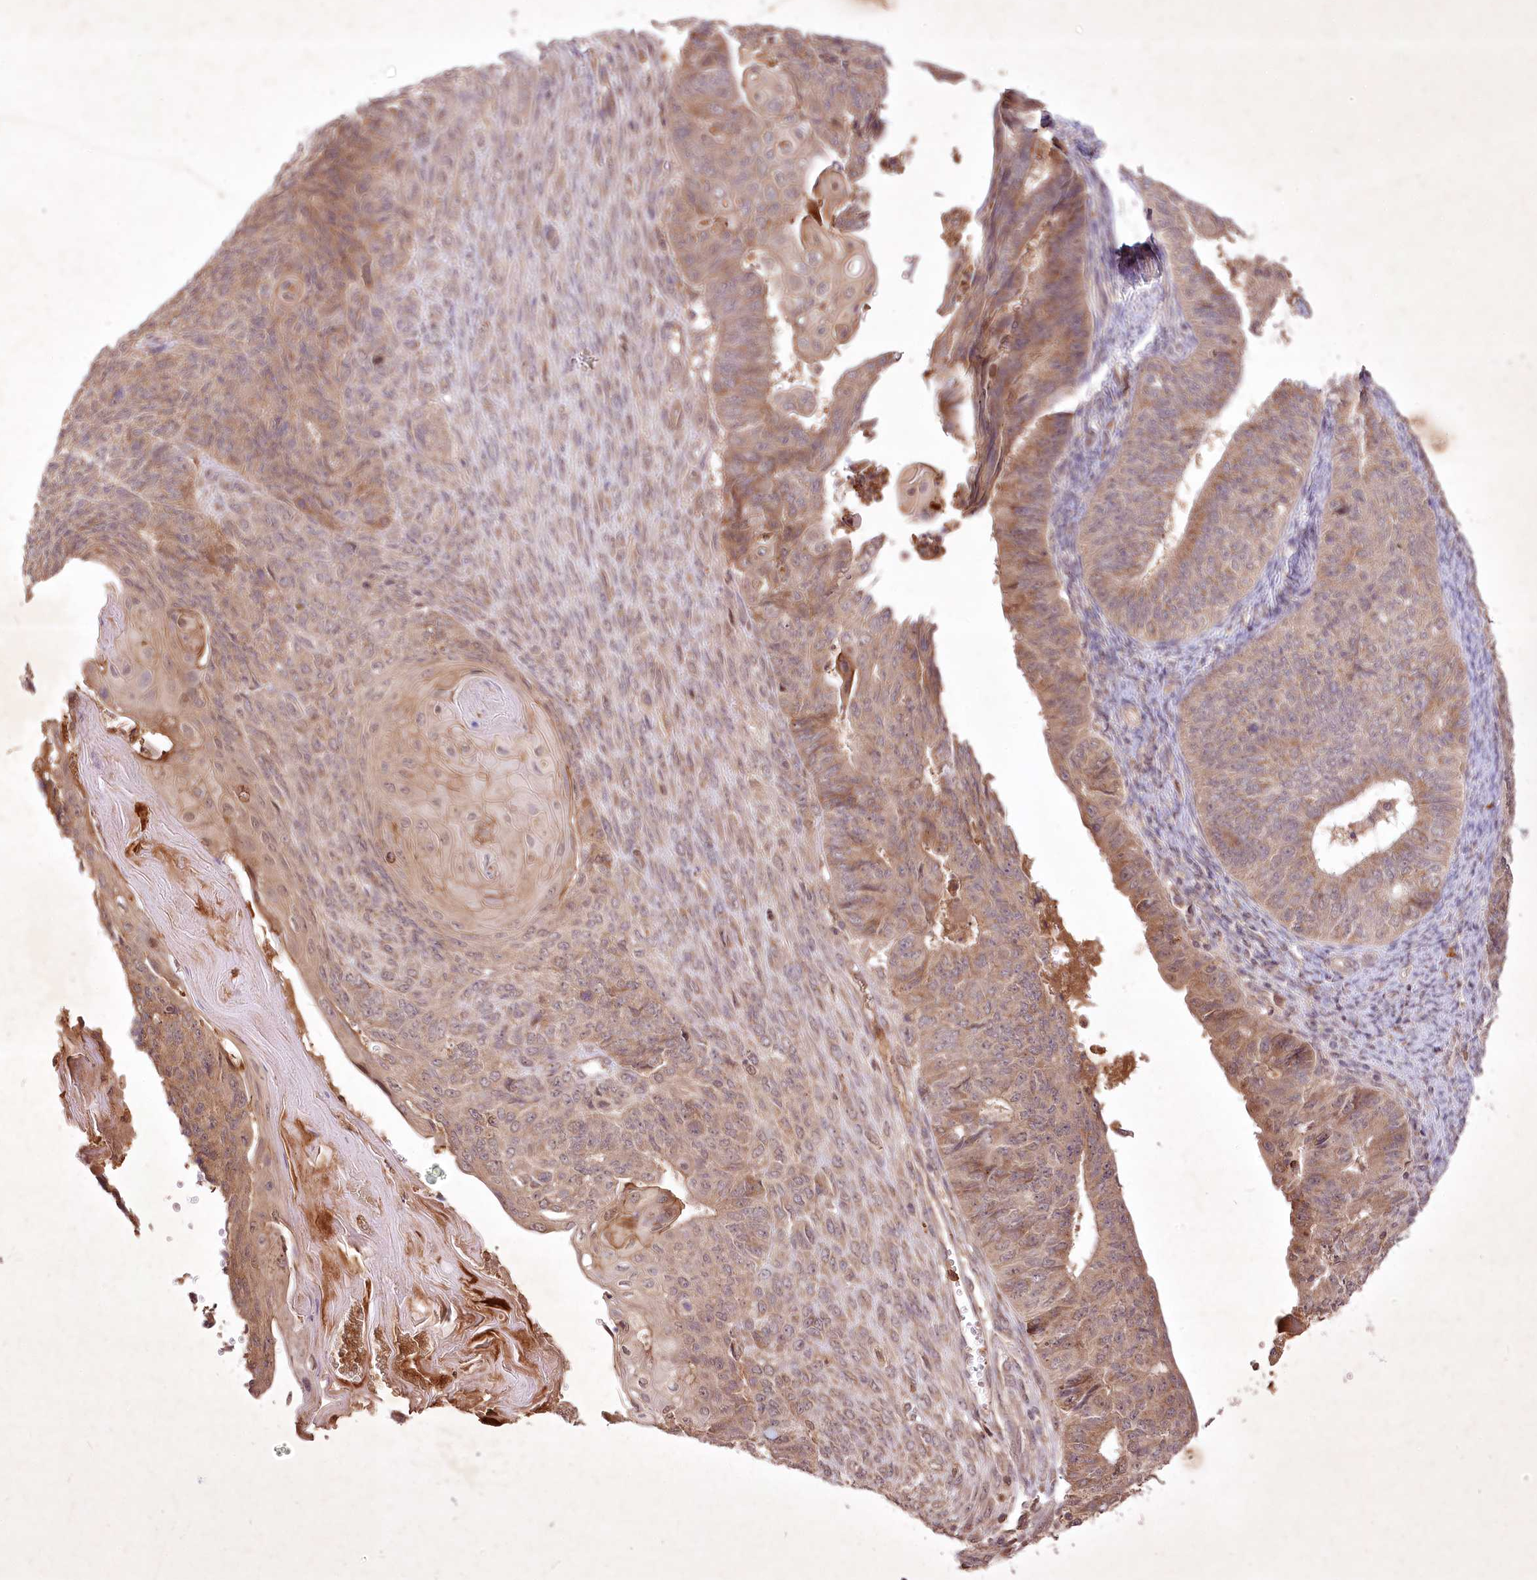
{"staining": {"intensity": "moderate", "quantity": "25%-75%", "location": "cytoplasmic/membranous"}, "tissue": "endometrial cancer", "cell_type": "Tumor cells", "image_type": "cancer", "snomed": [{"axis": "morphology", "description": "Adenocarcinoma, NOS"}, {"axis": "topography", "description": "Endometrium"}], "caption": "Protein expression analysis of human endometrial cancer (adenocarcinoma) reveals moderate cytoplasmic/membranous expression in about 25%-75% of tumor cells.", "gene": "IRAK1BP1", "patient": {"sex": "female", "age": 32}}